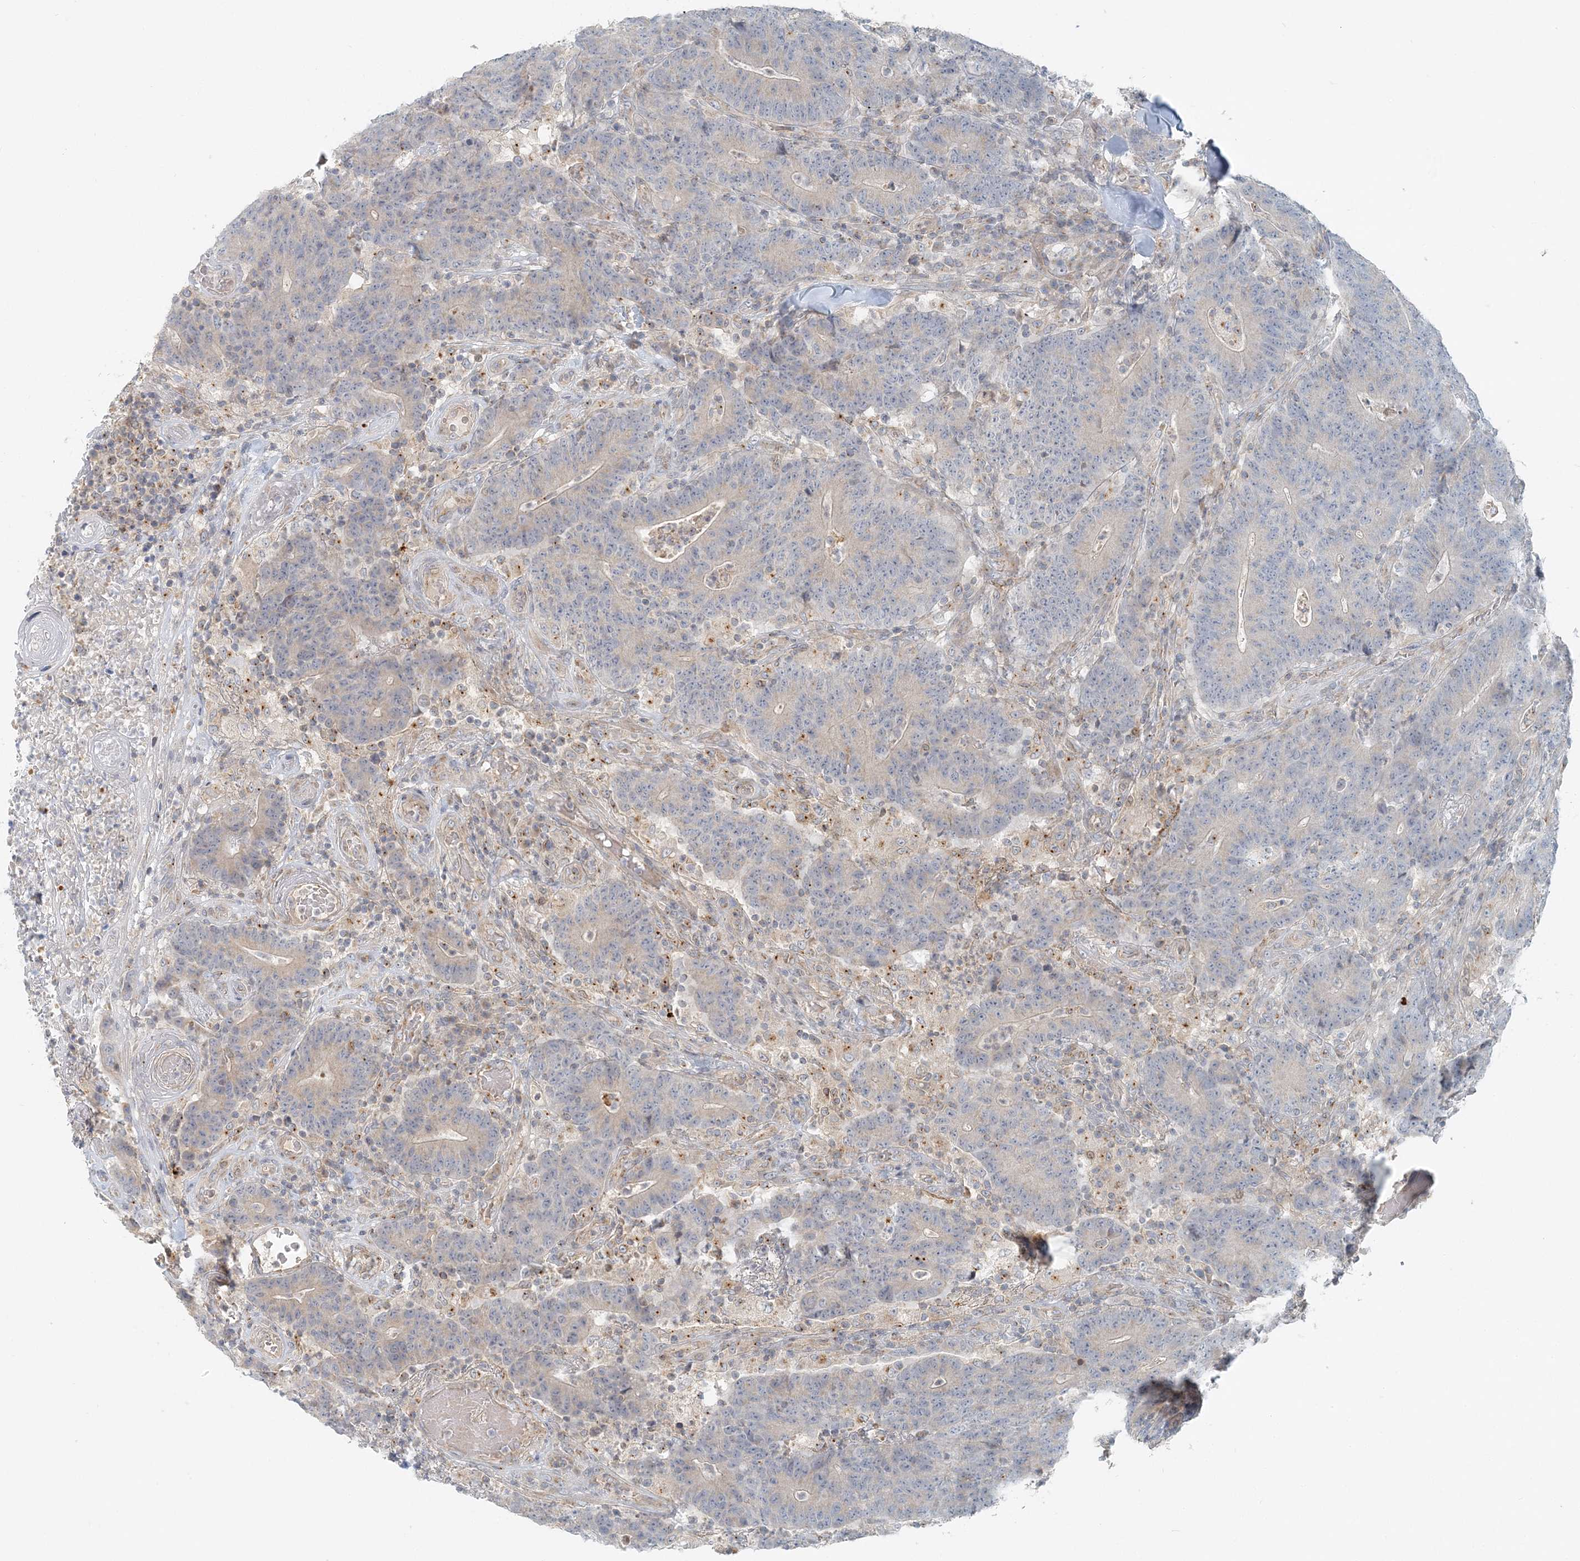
{"staining": {"intensity": "negative", "quantity": "none", "location": "none"}, "tissue": "colorectal cancer", "cell_type": "Tumor cells", "image_type": "cancer", "snomed": [{"axis": "morphology", "description": "Normal tissue, NOS"}, {"axis": "morphology", "description": "Adenocarcinoma, NOS"}, {"axis": "topography", "description": "Colon"}], "caption": "This photomicrograph is of colorectal cancer (adenocarcinoma) stained with IHC to label a protein in brown with the nuclei are counter-stained blue. There is no staining in tumor cells.", "gene": "NAA11", "patient": {"sex": "female", "age": 75}}